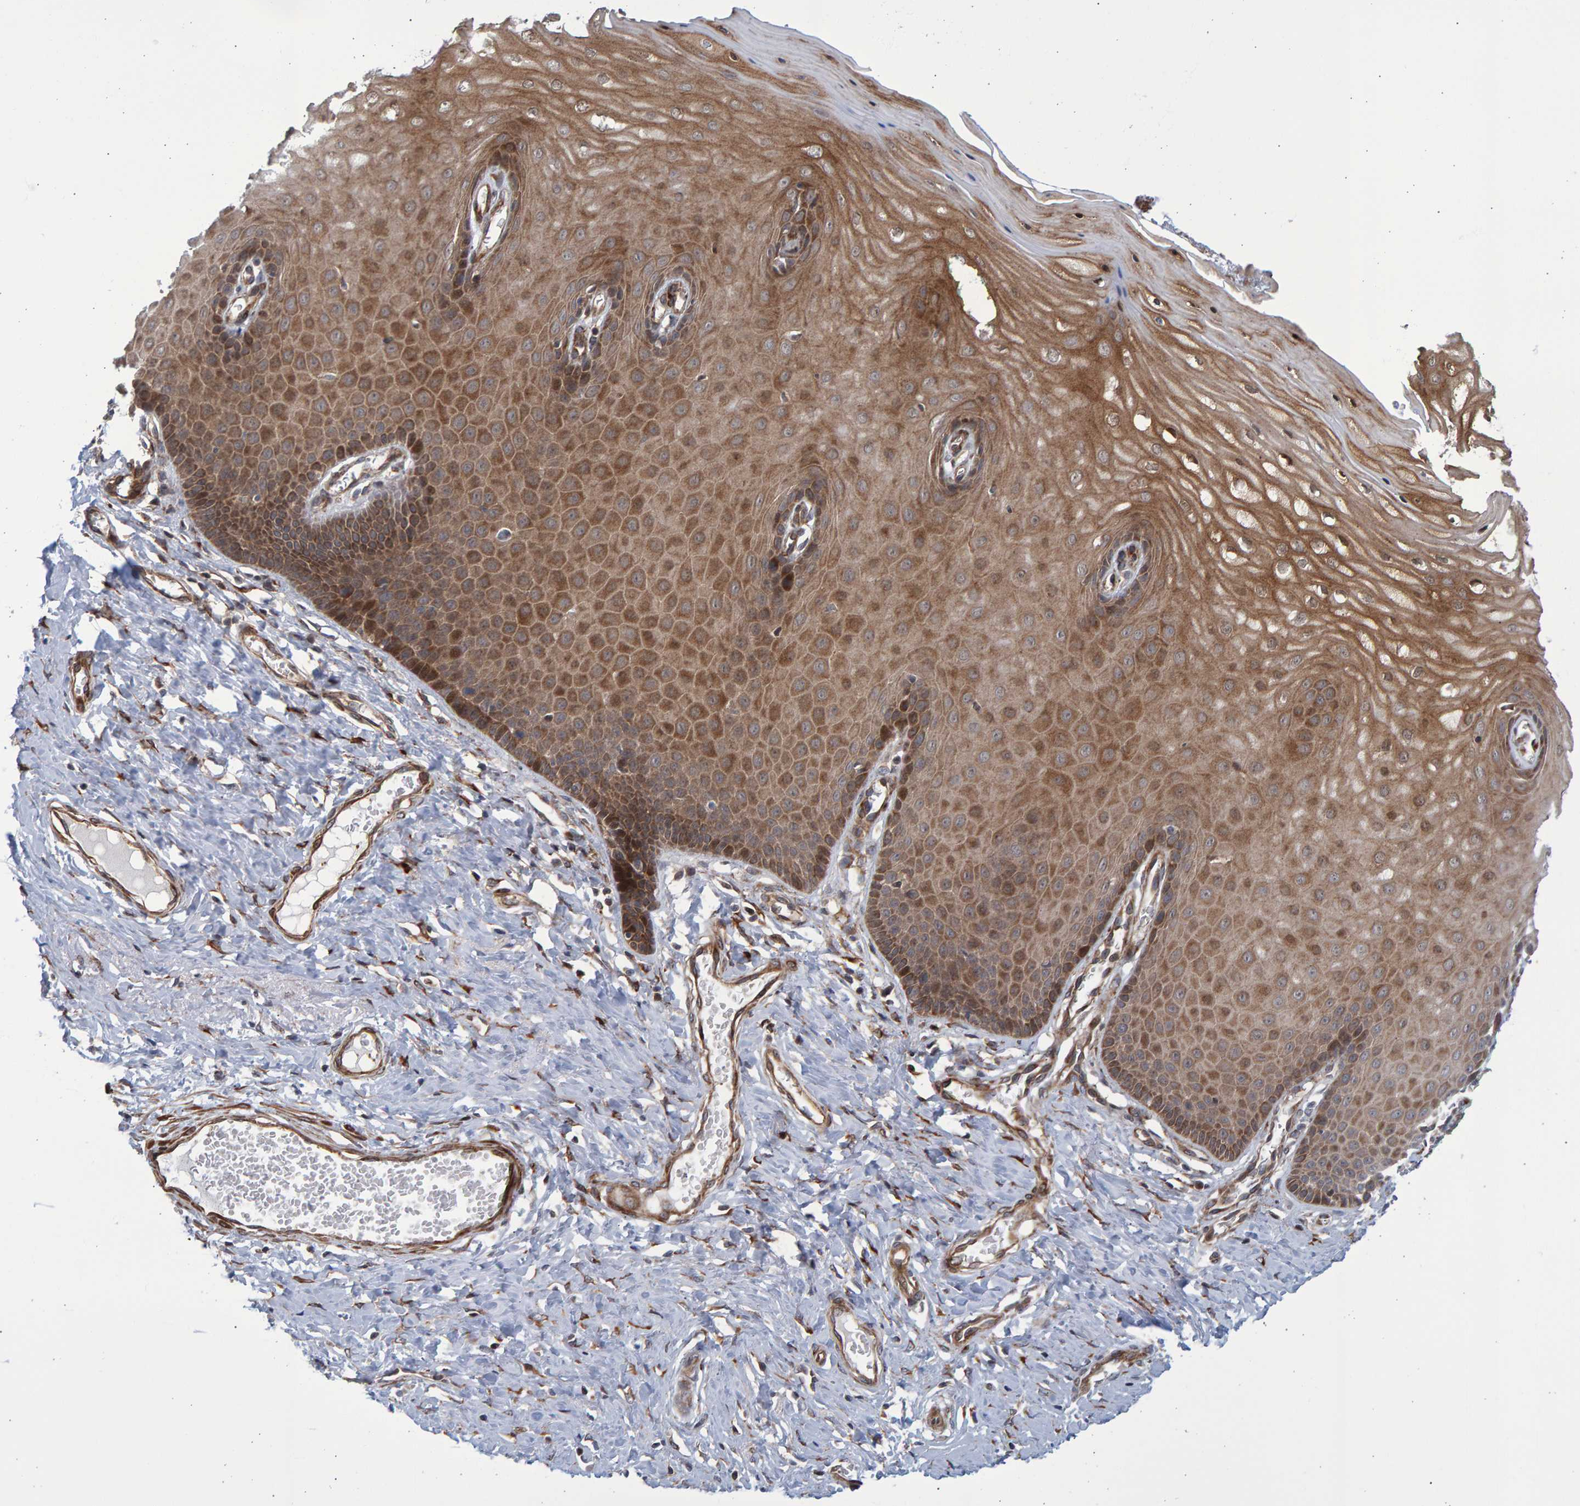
{"staining": {"intensity": "moderate", "quantity": ">75%", "location": "cytoplasmic/membranous"}, "tissue": "cervix", "cell_type": "Glandular cells", "image_type": "normal", "snomed": [{"axis": "morphology", "description": "Normal tissue, NOS"}, {"axis": "topography", "description": "Cervix"}], "caption": "Brown immunohistochemical staining in unremarkable cervix displays moderate cytoplasmic/membranous expression in about >75% of glandular cells.", "gene": "LRBA", "patient": {"sex": "female", "age": 55}}